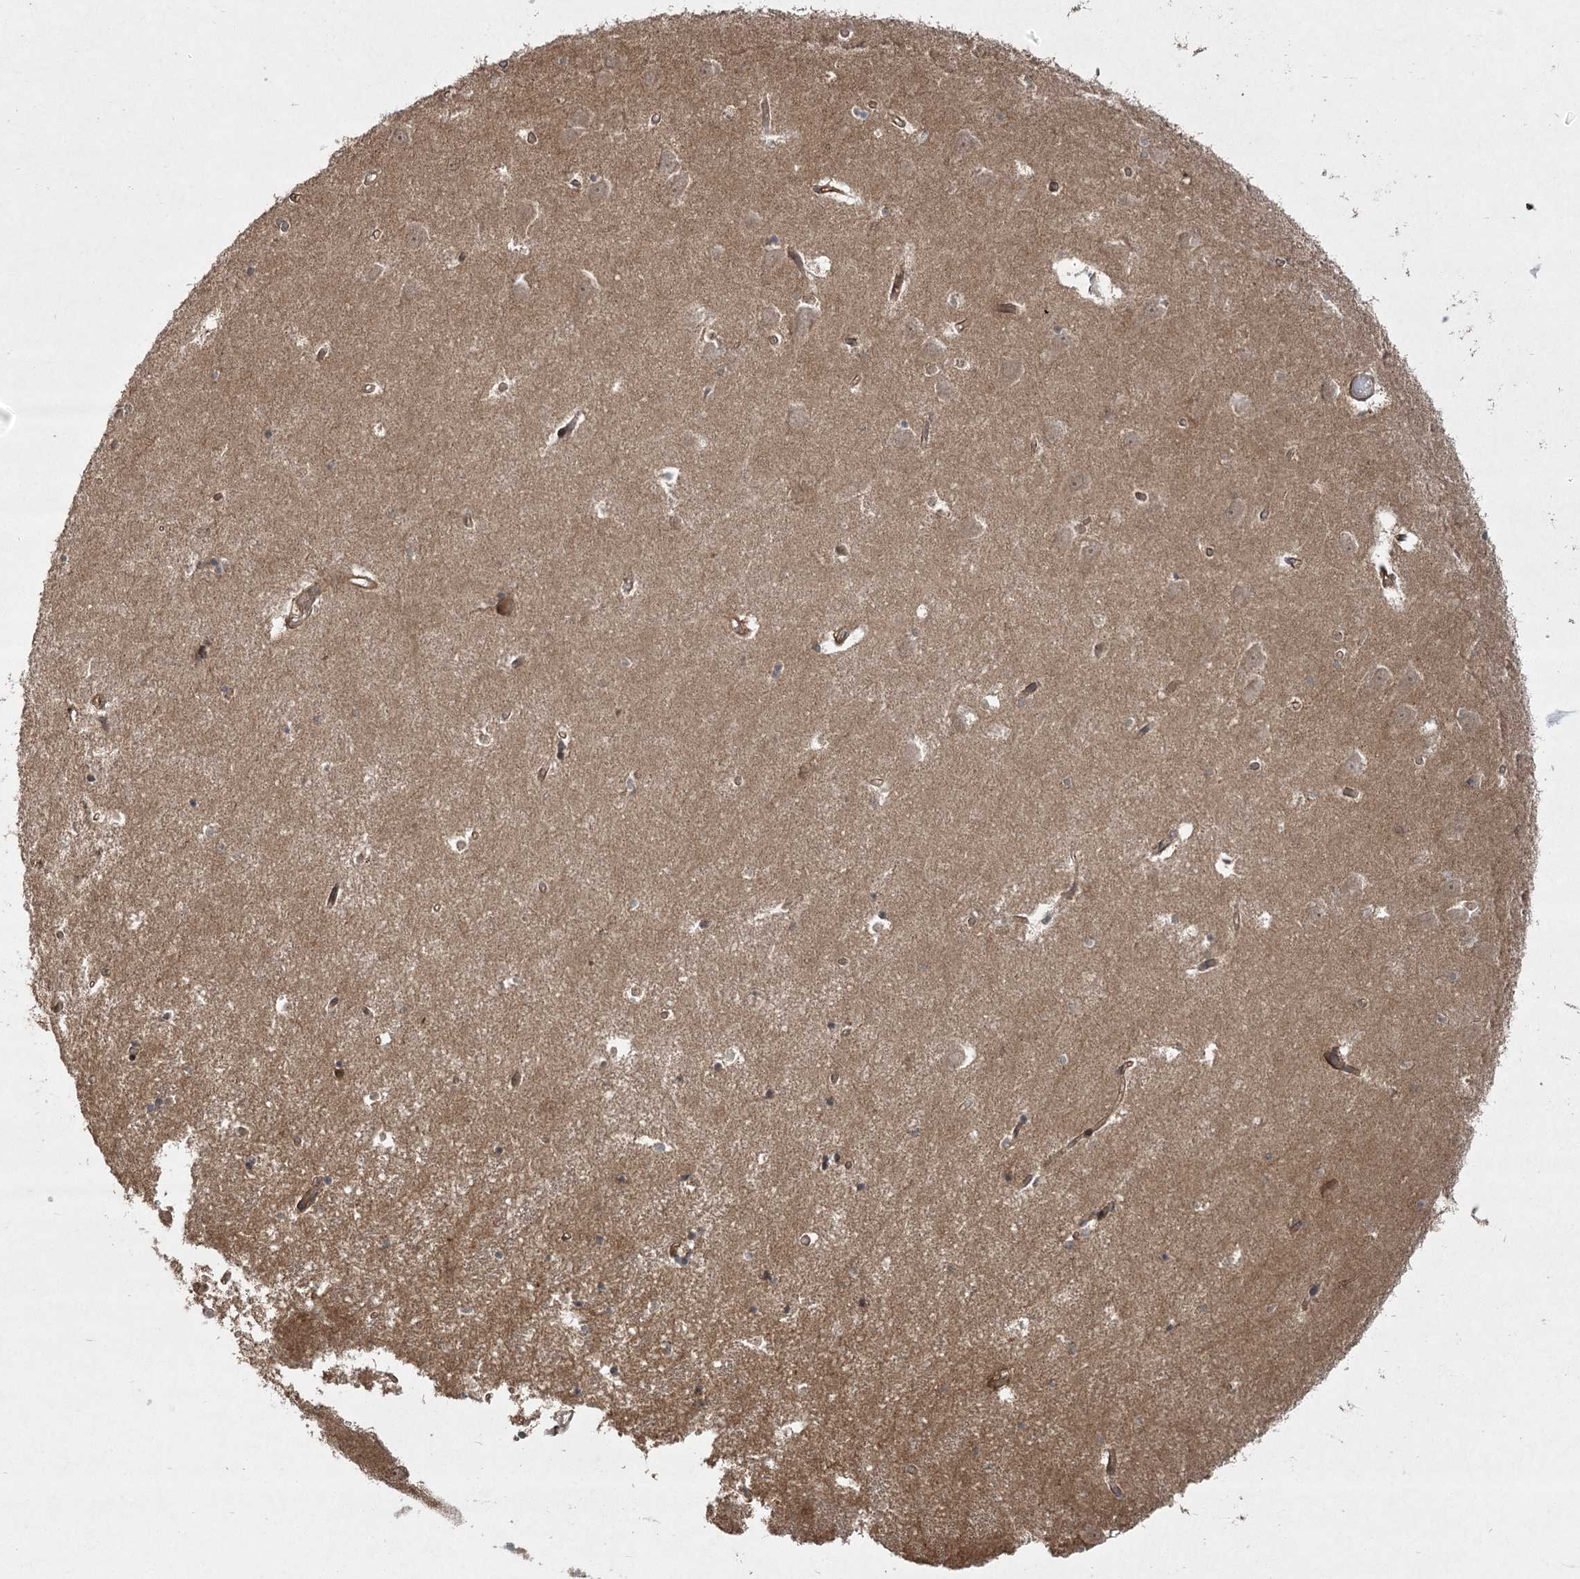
{"staining": {"intensity": "weak", "quantity": "25%-75%", "location": "cytoplasmic/membranous"}, "tissue": "hippocampus", "cell_type": "Glial cells", "image_type": "normal", "snomed": [{"axis": "morphology", "description": "Normal tissue, NOS"}, {"axis": "topography", "description": "Hippocampus"}], "caption": "Immunohistochemistry (IHC) of unremarkable hippocampus reveals low levels of weak cytoplasmic/membranous positivity in about 25%-75% of glial cells.", "gene": "CPLANE1", "patient": {"sex": "male", "age": 70}}